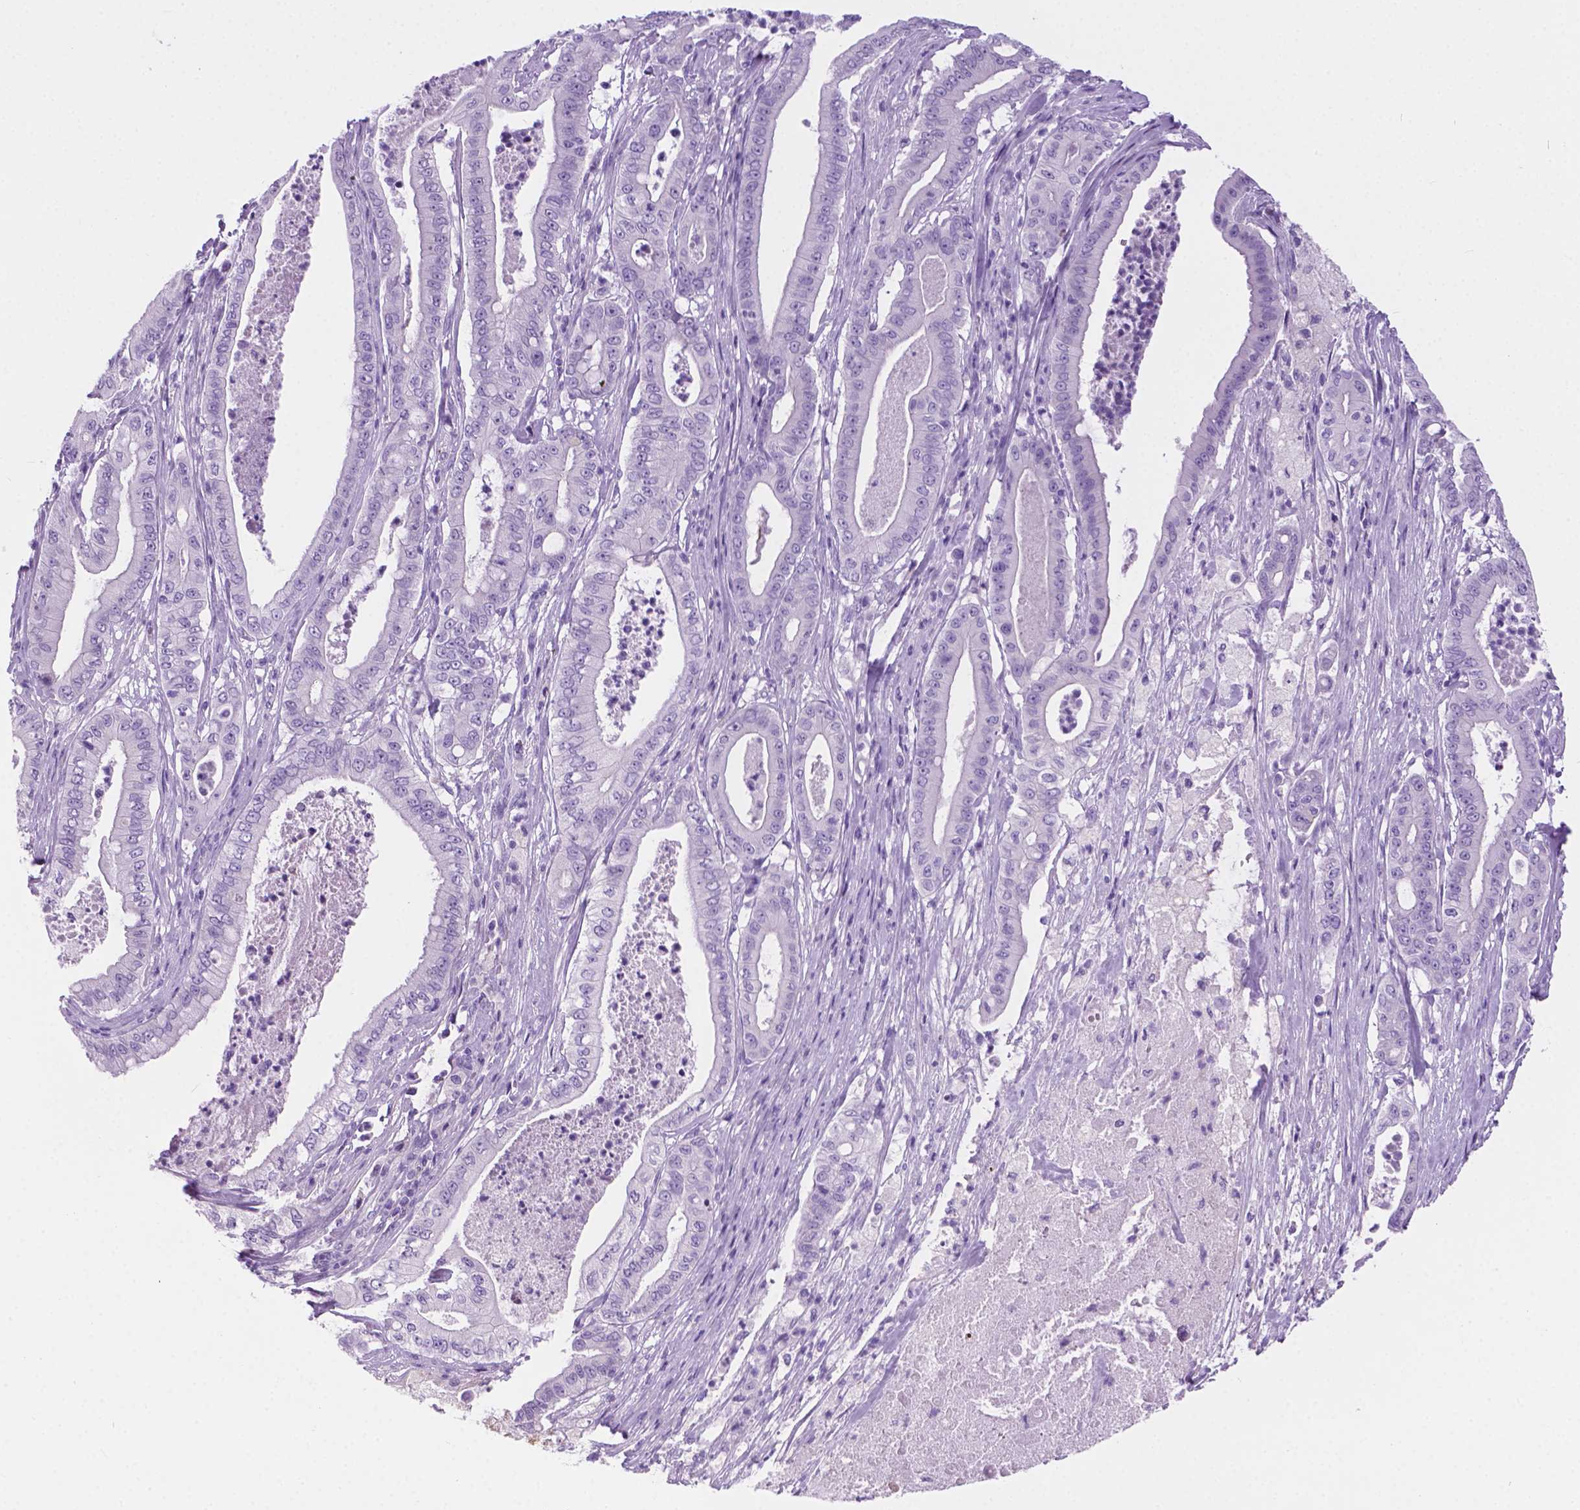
{"staining": {"intensity": "negative", "quantity": "none", "location": "none"}, "tissue": "pancreatic cancer", "cell_type": "Tumor cells", "image_type": "cancer", "snomed": [{"axis": "morphology", "description": "Adenocarcinoma, NOS"}, {"axis": "topography", "description": "Pancreas"}], "caption": "Tumor cells show no significant protein positivity in pancreatic cancer. Nuclei are stained in blue.", "gene": "ARMS2", "patient": {"sex": "male", "age": 71}}